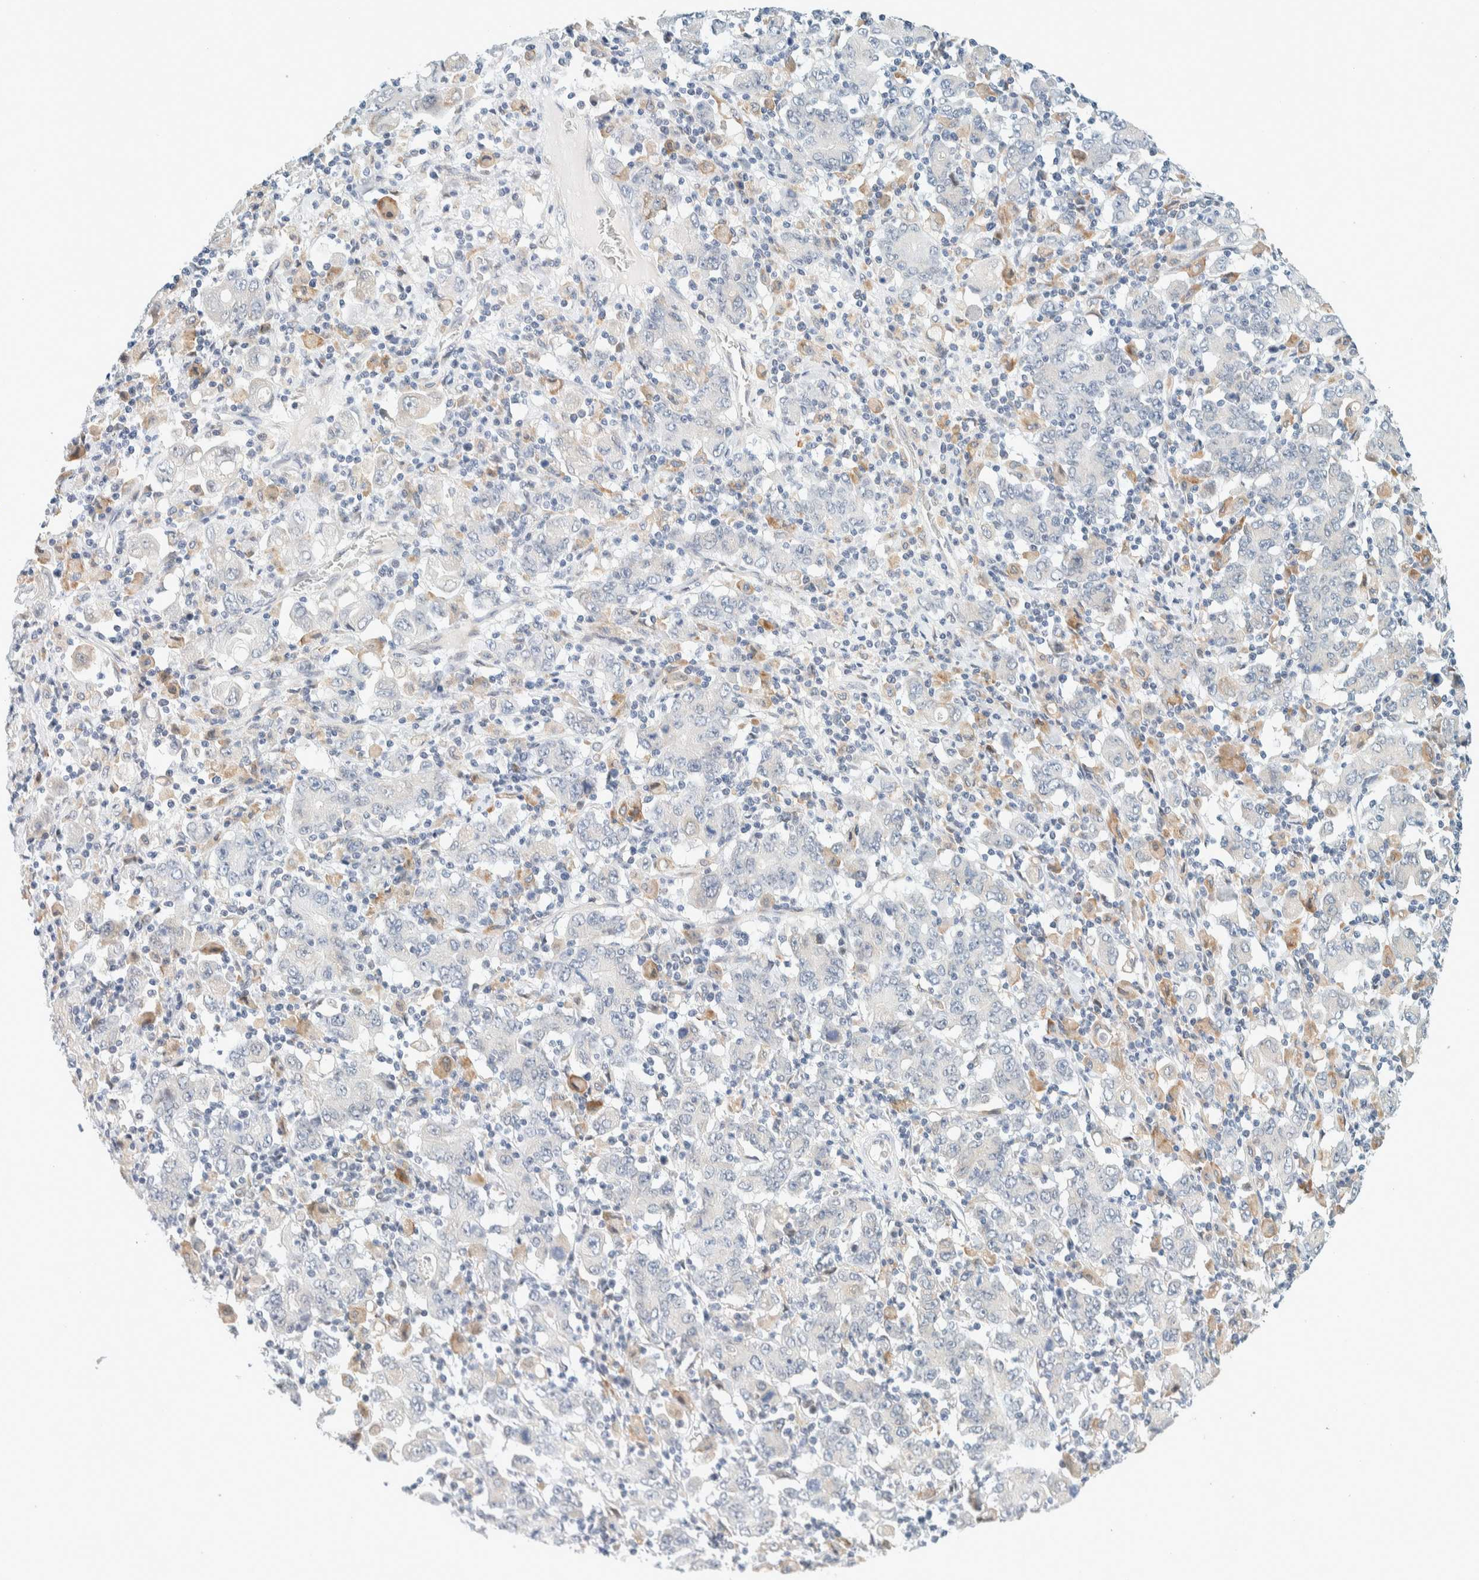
{"staining": {"intensity": "weak", "quantity": "25%-75%", "location": "cytoplasmic/membranous"}, "tissue": "stomach cancer", "cell_type": "Tumor cells", "image_type": "cancer", "snomed": [{"axis": "morphology", "description": "Adenocarcinoma, NOS"}, {"axis": "topography", "description": "Stomach, upper"}], "caption": "A low amount of weak cytoplasmic/membranous expression is seen in approximately 25%-75% of tumor cells in adenocarcinoma (stomach) tissue. The protein of interest is shown in brown color, while the nuclei are stained blue.", "gene": "SUMF2", "patient": {"sex": "male", "age": 69}}